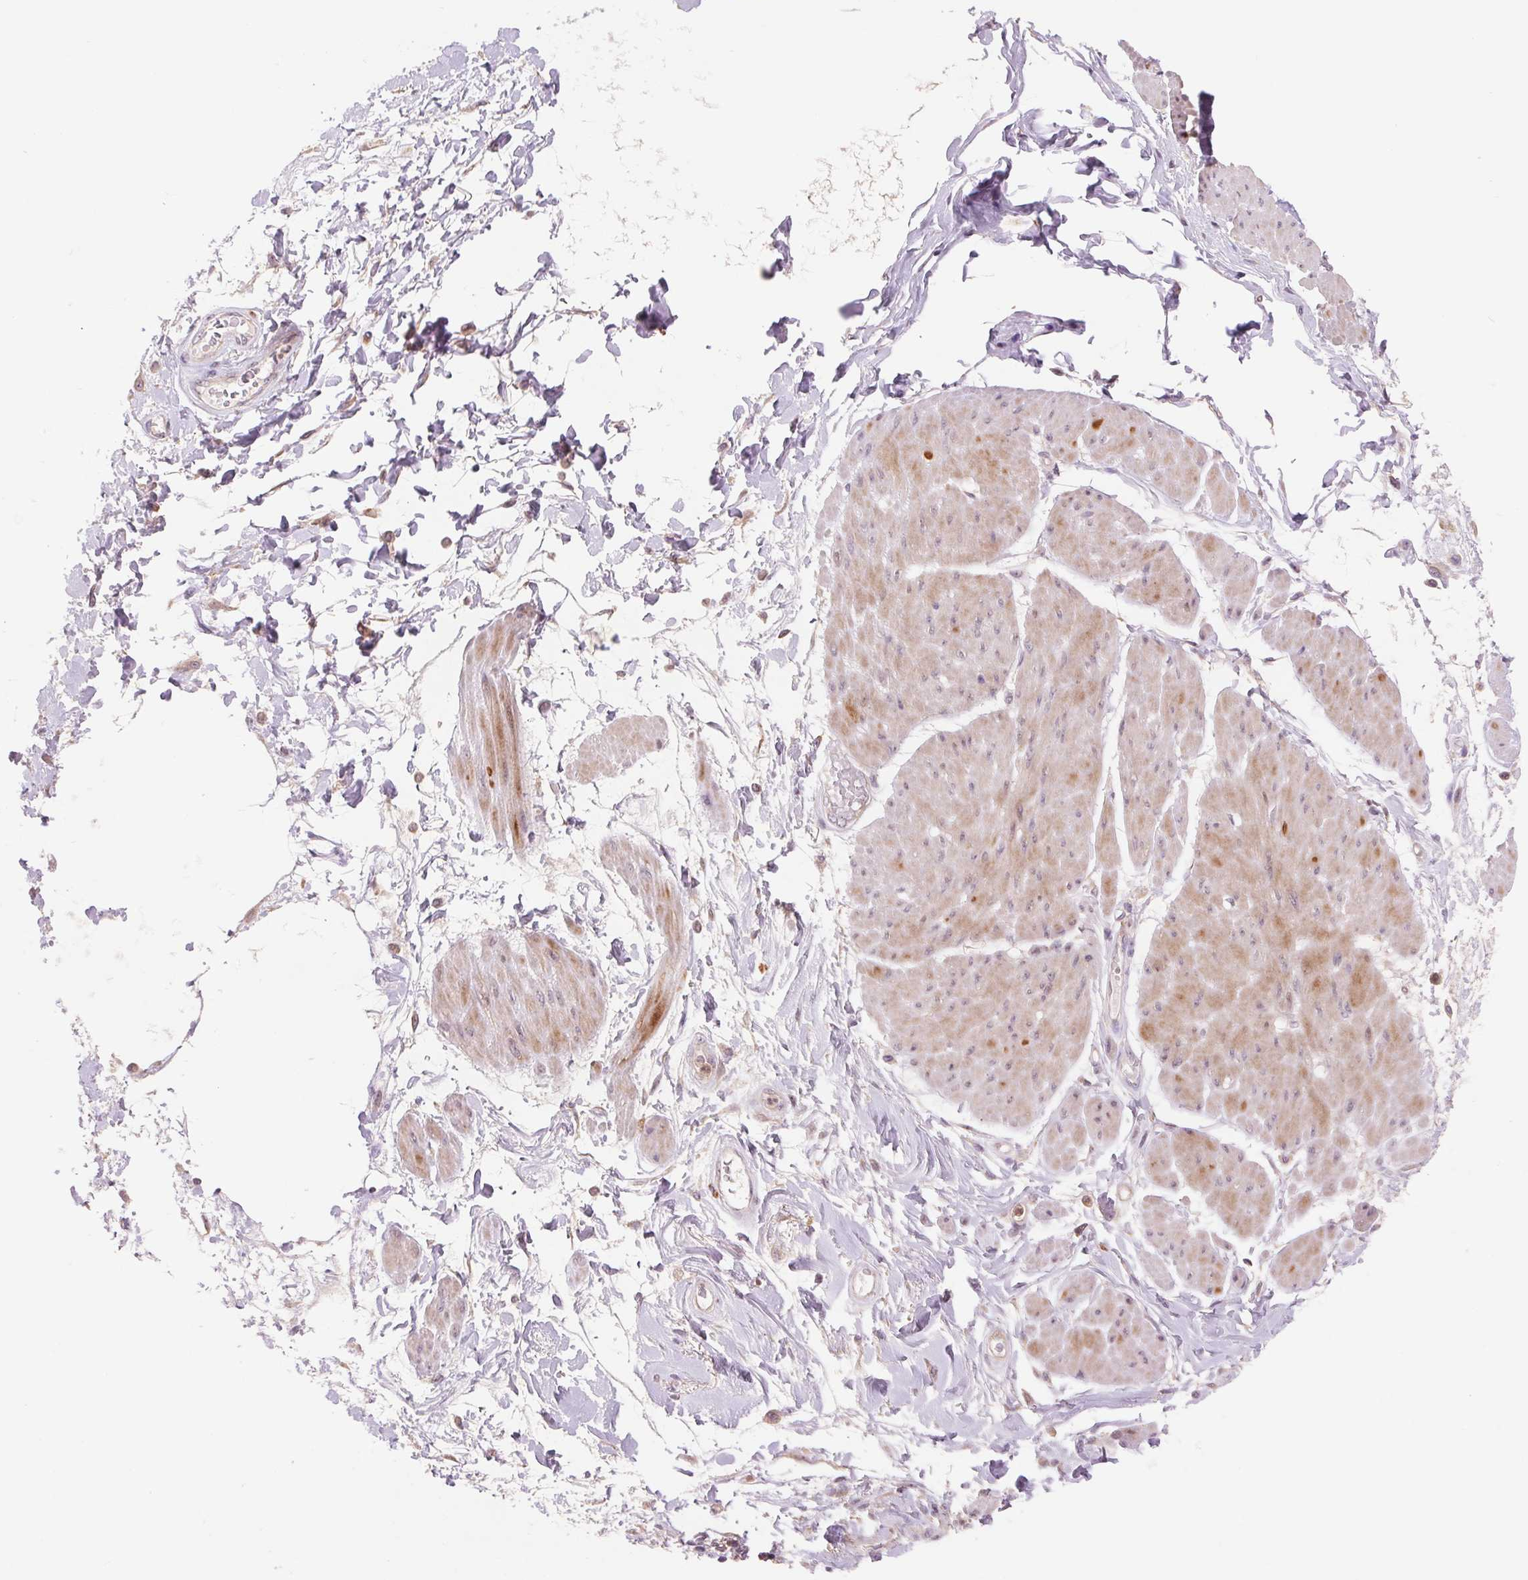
{"staining": {"intensity": "moderate", "quantity": "<25%", "location": "cytoplasmic/membranous"}, "tissue": "adipose tissue", "cell_type": "Adipocytes", "image_type": "normal", "snomed": [{"axis": "morphology", "description": "Normal tissue, NOS"}, {"axis": "topography", "description": "Urinary bladder"}, {"axis": "topography", "description": "Peripheral nerve tissue"}], "caption": "A high-resolution micrograph shows immunohistochemistry (IHC) staining of normal adipose tissue, which demonstrates moderate cytoplasmic/membranous positivity in approximately <25% of adipocytes. The staining was performed using DAB, with brown indicating positive protein expression. Nuclei are stained blue with hematoxylin.", "gene": "RANBP3L", "patient": {"sex": "female", "age": 60}}